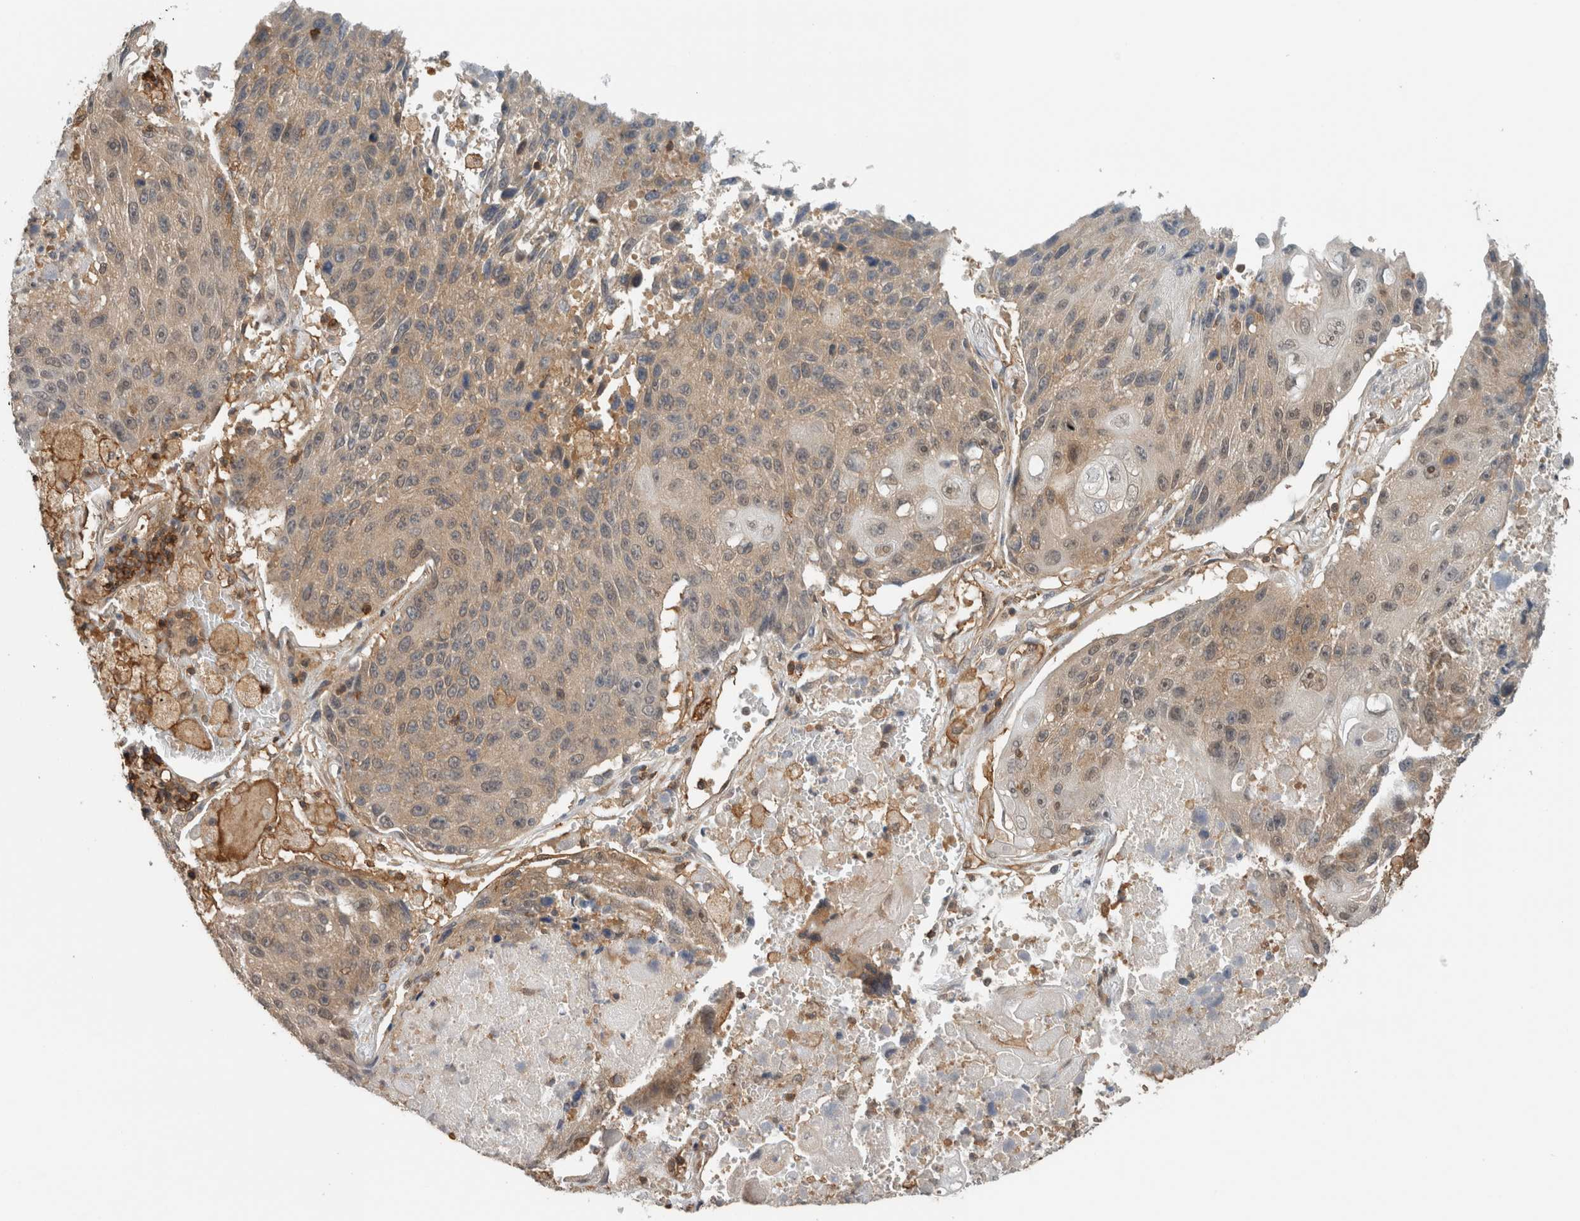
{"staining": {"intensity": "weak", "quantity": "<25%", "location": "cytoplasmic/membranous"}, "tissue": "lung cancer", "cell_type": "Tumor cells", "image_type": "cancer", "snomed": [{"axis": "morphology", "description": "Squamous cell carcinoma, NOS"}, {"axis": "topography", "description": "Lung"}], "caption": "This is an IHC histopathology image of lung cancer (squamous cell carcinoma). There is no staining in tumor cells.", "gene": "PFDN4", "patient": {"sex": "male", "age": 61}}